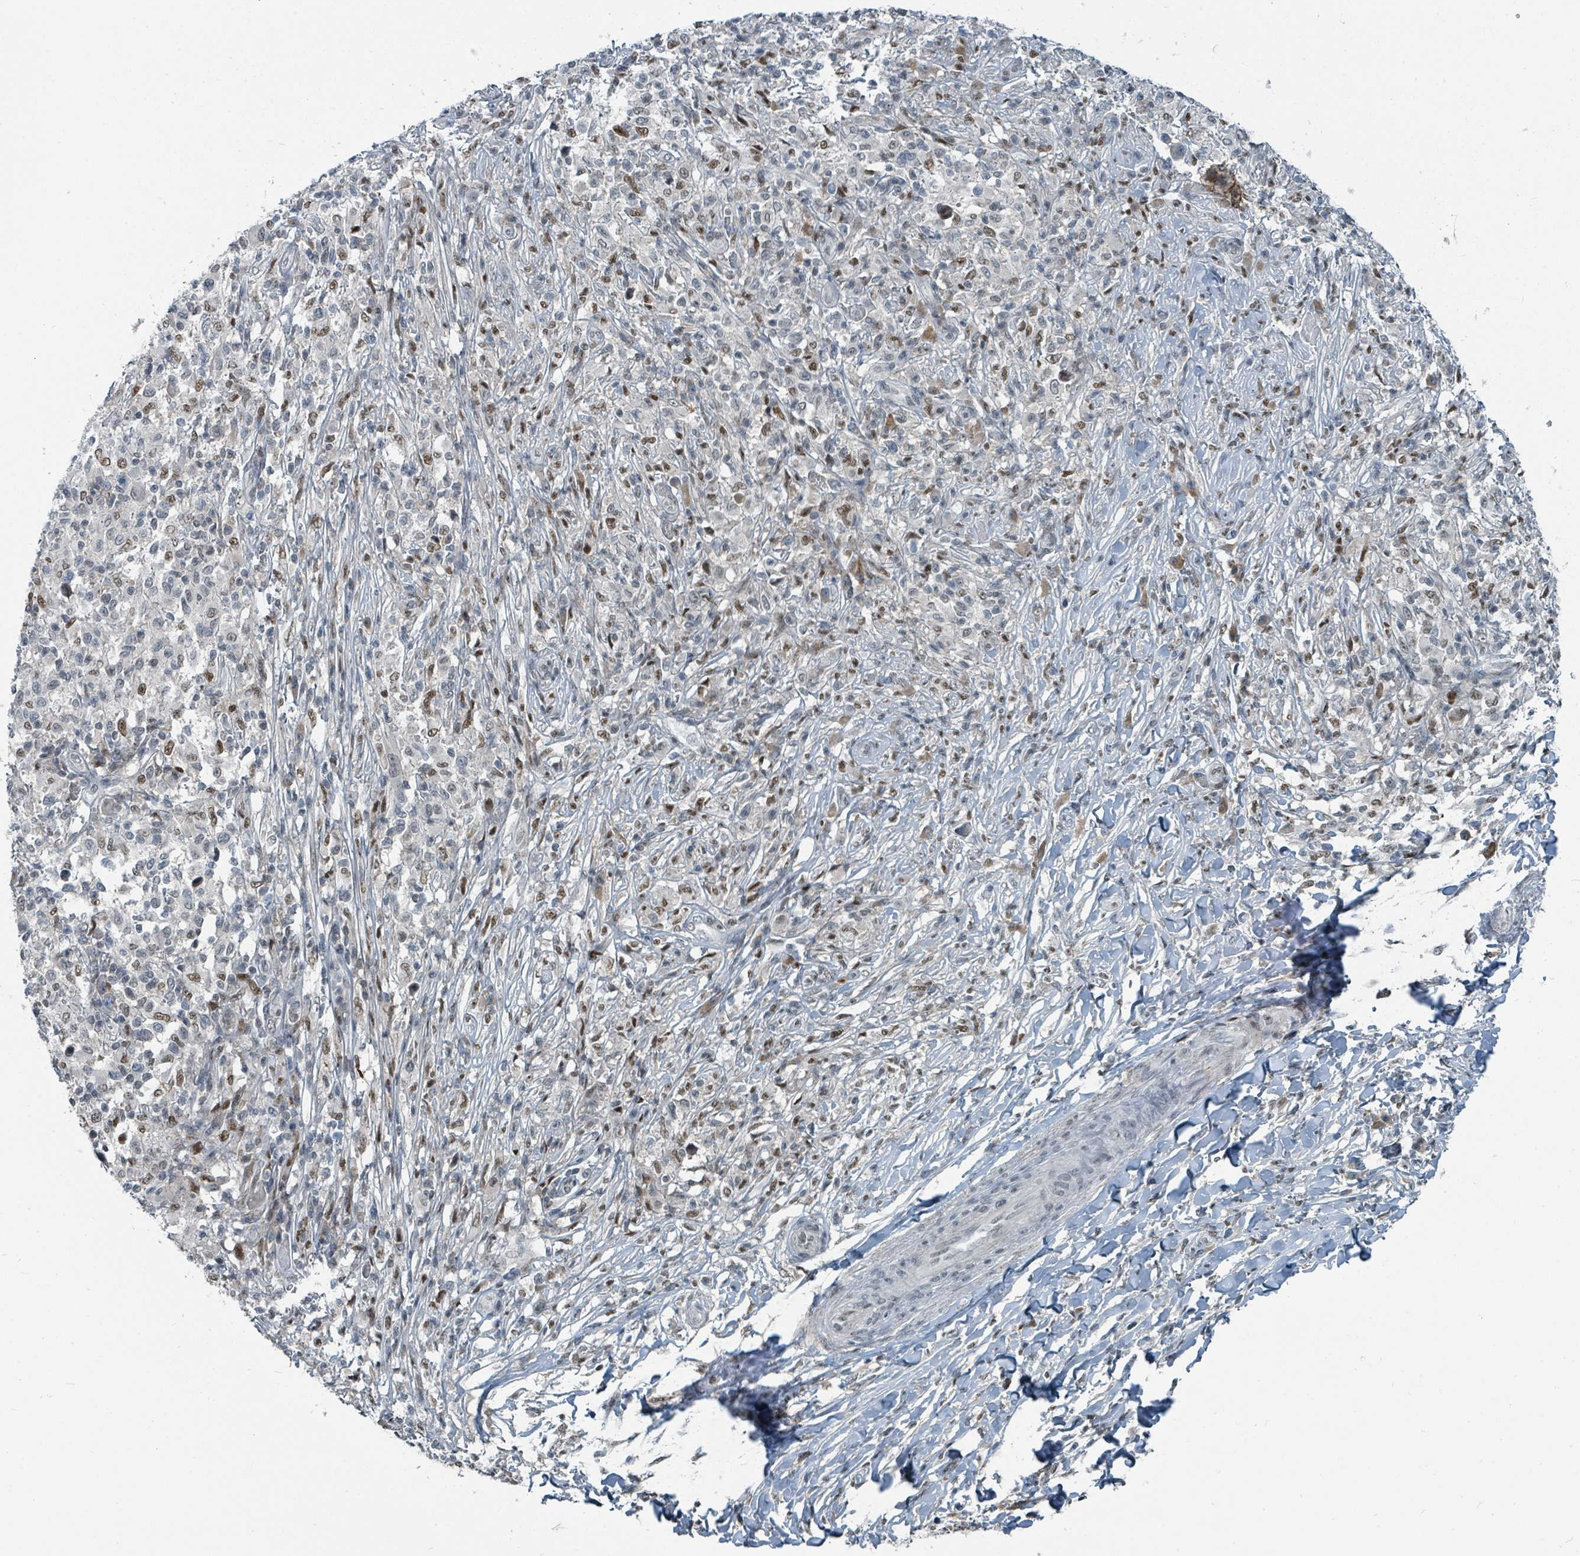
{"staining": {"intensity": "negative", "quantity": "none", "location": "none"}, "tissue": "melanoma", "cell_type": "Tumor cells", "image_type": "cancer", "snomed": [{"axis": "morphology", "description": "Malignant melanoma, NOS"}, {"axis": "topography", "description": "Skin"}], "caption": "There is no significant expression in tumor cells of malignant melanoma.", "gene": "UCK1", "patient": {"sex": "male", "age": 66}}